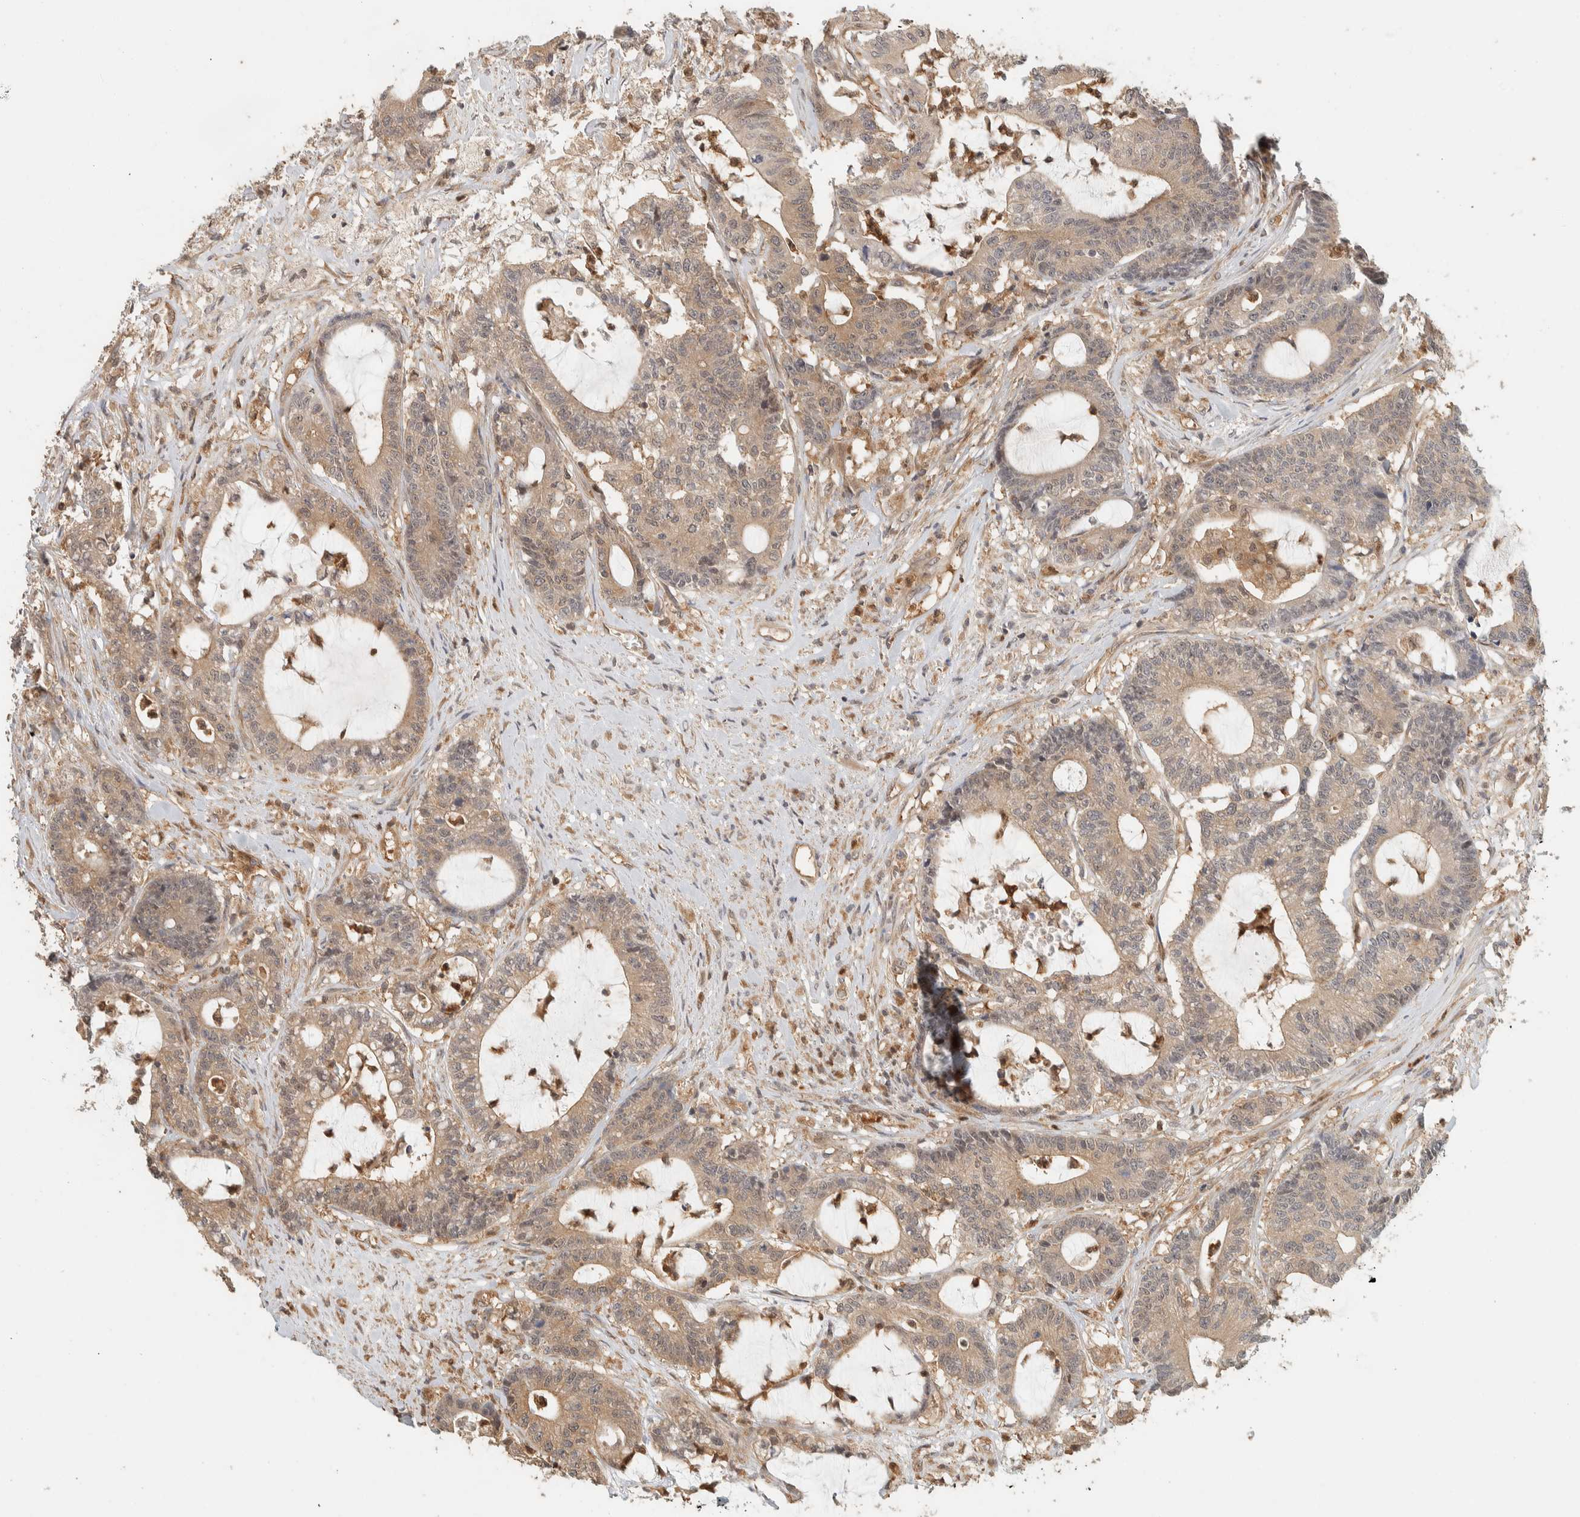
{"staining": {"intensity": "moderate", "quantity": ">75%", "location": "cytoplasmic/membranous"}, "tissue": "colorectal cancer", "cell_type": "Tumor cells", "image_type": "cancer", "snomed": [{"axis": "morphology", "description": "Adenocarcinoma, NOS"}, {"axis": "topography", "description": "Colon"}], "caption": "A micrograph of adenocarcinoma (colorectal) stained for a protein shows moderate cytoplasmic/membranous brown staining in tumor cells. (Stains: DAB in brown, nuclei in blue, Microscopy: brightfield microscopy at high magnification).", "gene": "ADSS2", "patient": {"sex": "female", "age": 84}}